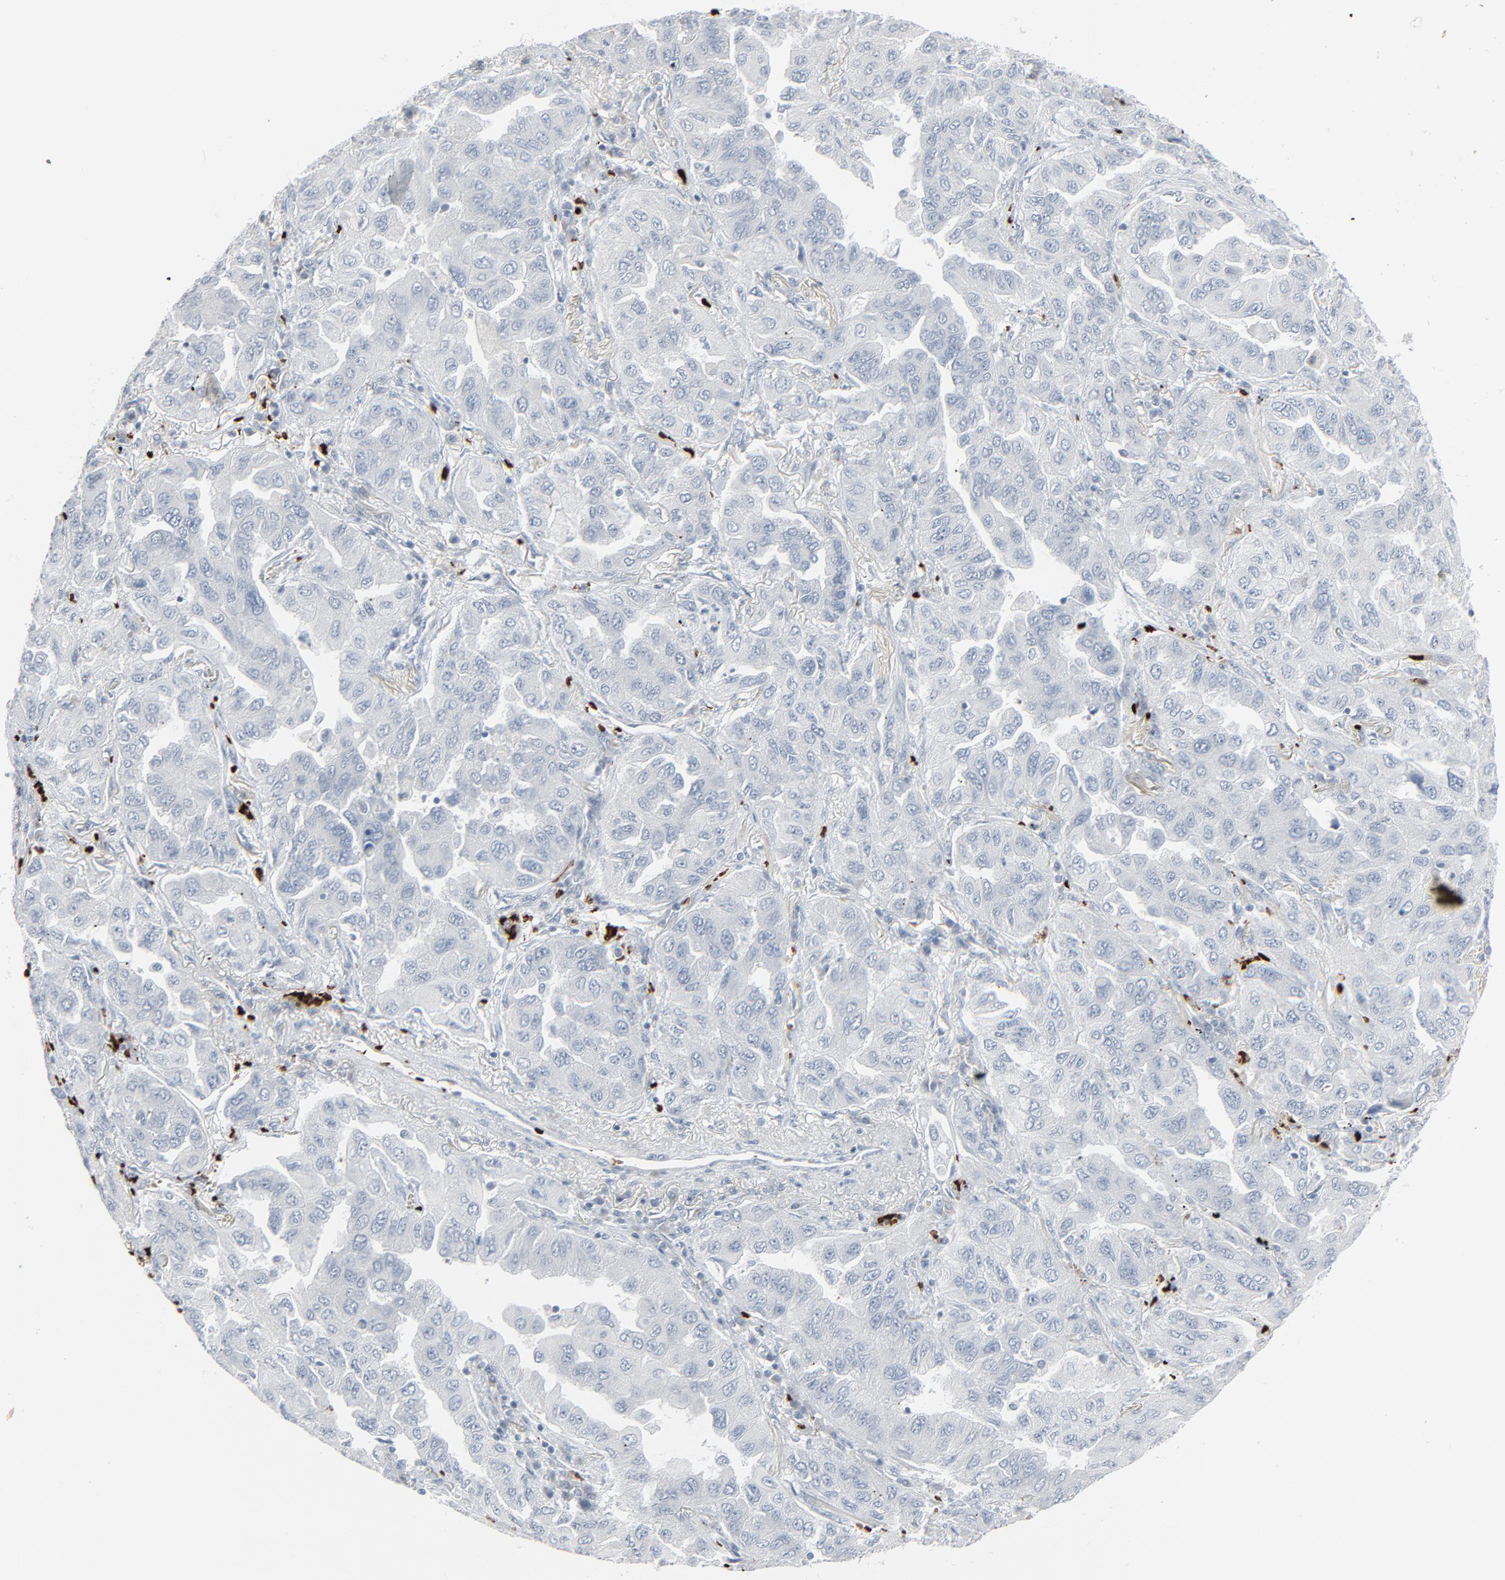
{"staining": {"intensity": "negative", "quantity": "none", "location": "none"}, "tissue": "lung cancer", "cell_type": "Tumor cells", "image_type": "cancer", "snomed": [{"axis": "morphology", "description": "Adenocarcinoma, NOS"}, {"axis": "topography", "description": "Lung"}], "caption": "Tumor cells show no significant positivity in lung cancer (adenocarcinoma).", "gene": "SAGE1", "patient": {"sex": "female", "age": 65}}